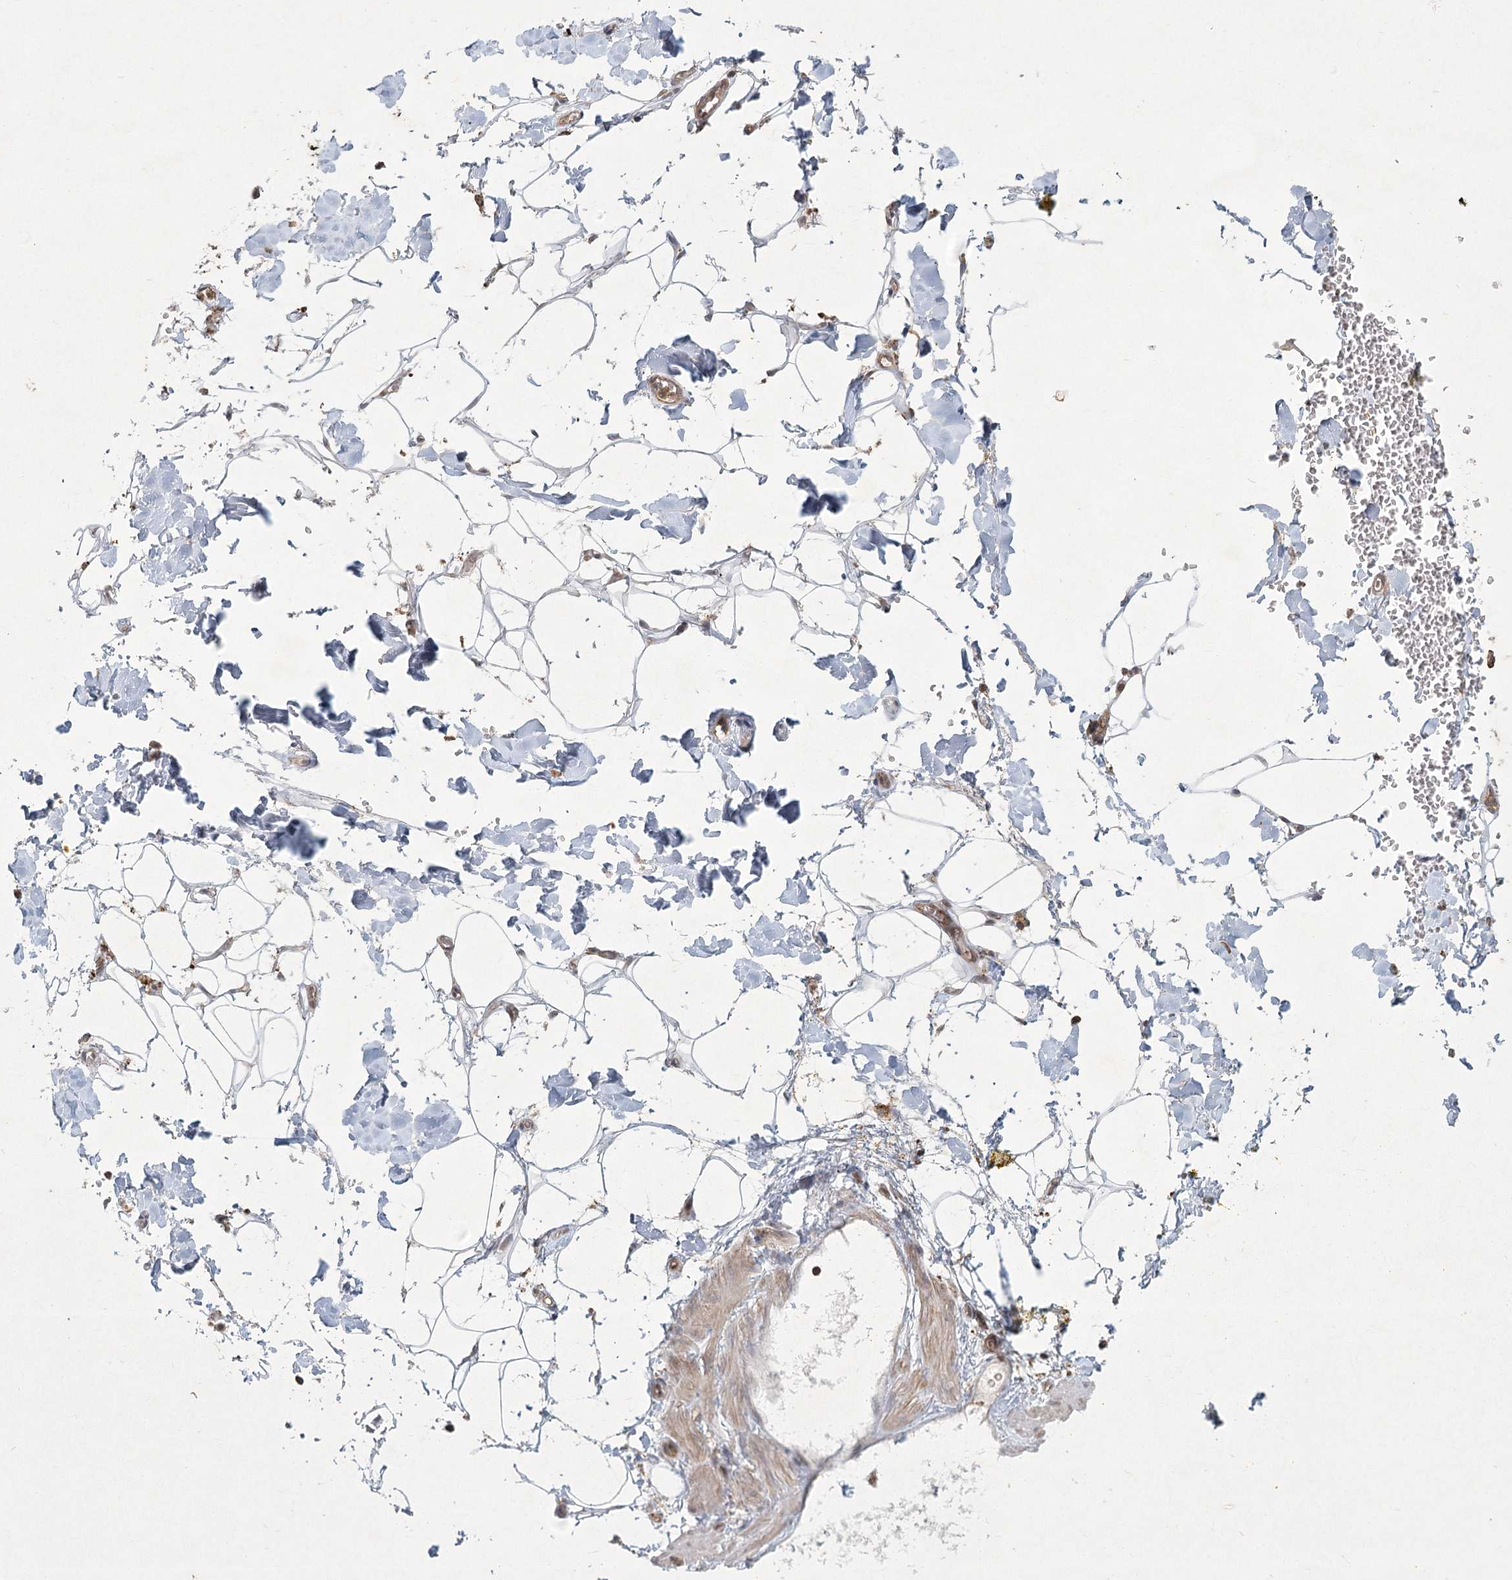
{"staining": {"intensity": "negative", "quantity": "none", "location": "none"}, "tissue": "adipose tissue", "cell_type": "Adipocytes", "image_type": "normal", "snomed": [{"axis": "morphology", "description": "Normal tissue, NOS"}, {"axis": "morphology", "description": "Adenocarcinoma, NOS"}, {"axis": "topography", "description": "Pancreas"}, {"axis": "topography", "description": "Peripheral nerve tissue"}], "caption": "Human adipose tissue stained for a protein using IHC demonstrates no expression in adipocytes.", "gene": "MEPE", "patient": {"sex": "male", "age": 59}}